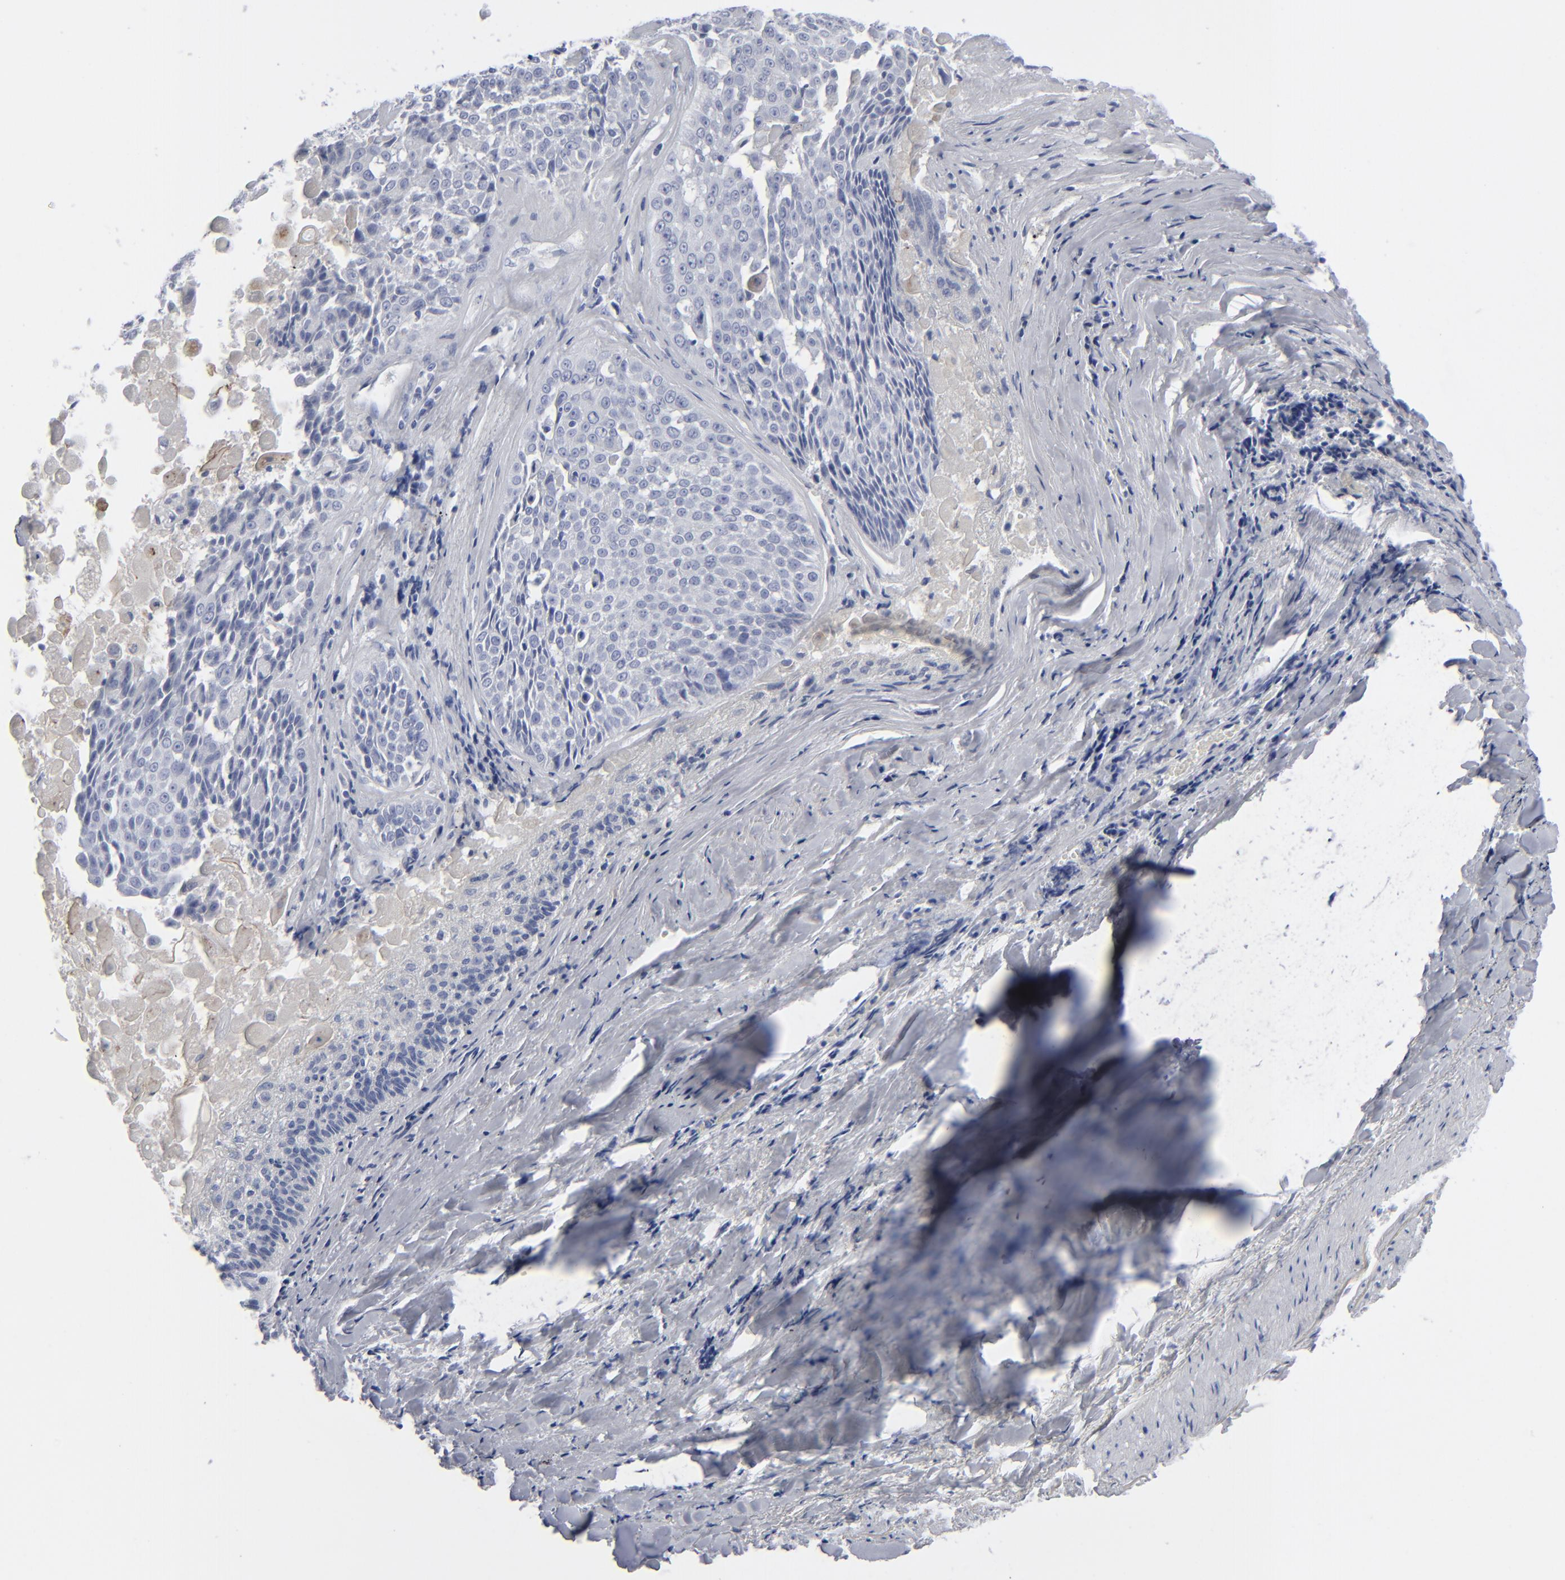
{"staining": {"intensity": "negative", "quantity": "none", "location": "none"}, "tissue": "lung cancer", "cell_type": "Tumor cells", "image_type": "cancer", "snomed": [{"axis": "morphology", "description": "Adenocarcinoma, NOS"}, {"axis": "topography", "description": "Lung"}], "caption": "Photomicrograph shows no protein expression in tumor cells of lung adenocarcinoma tissue.", "gene": "MSLN", "patient": {"sex": "male", "age": 60}}